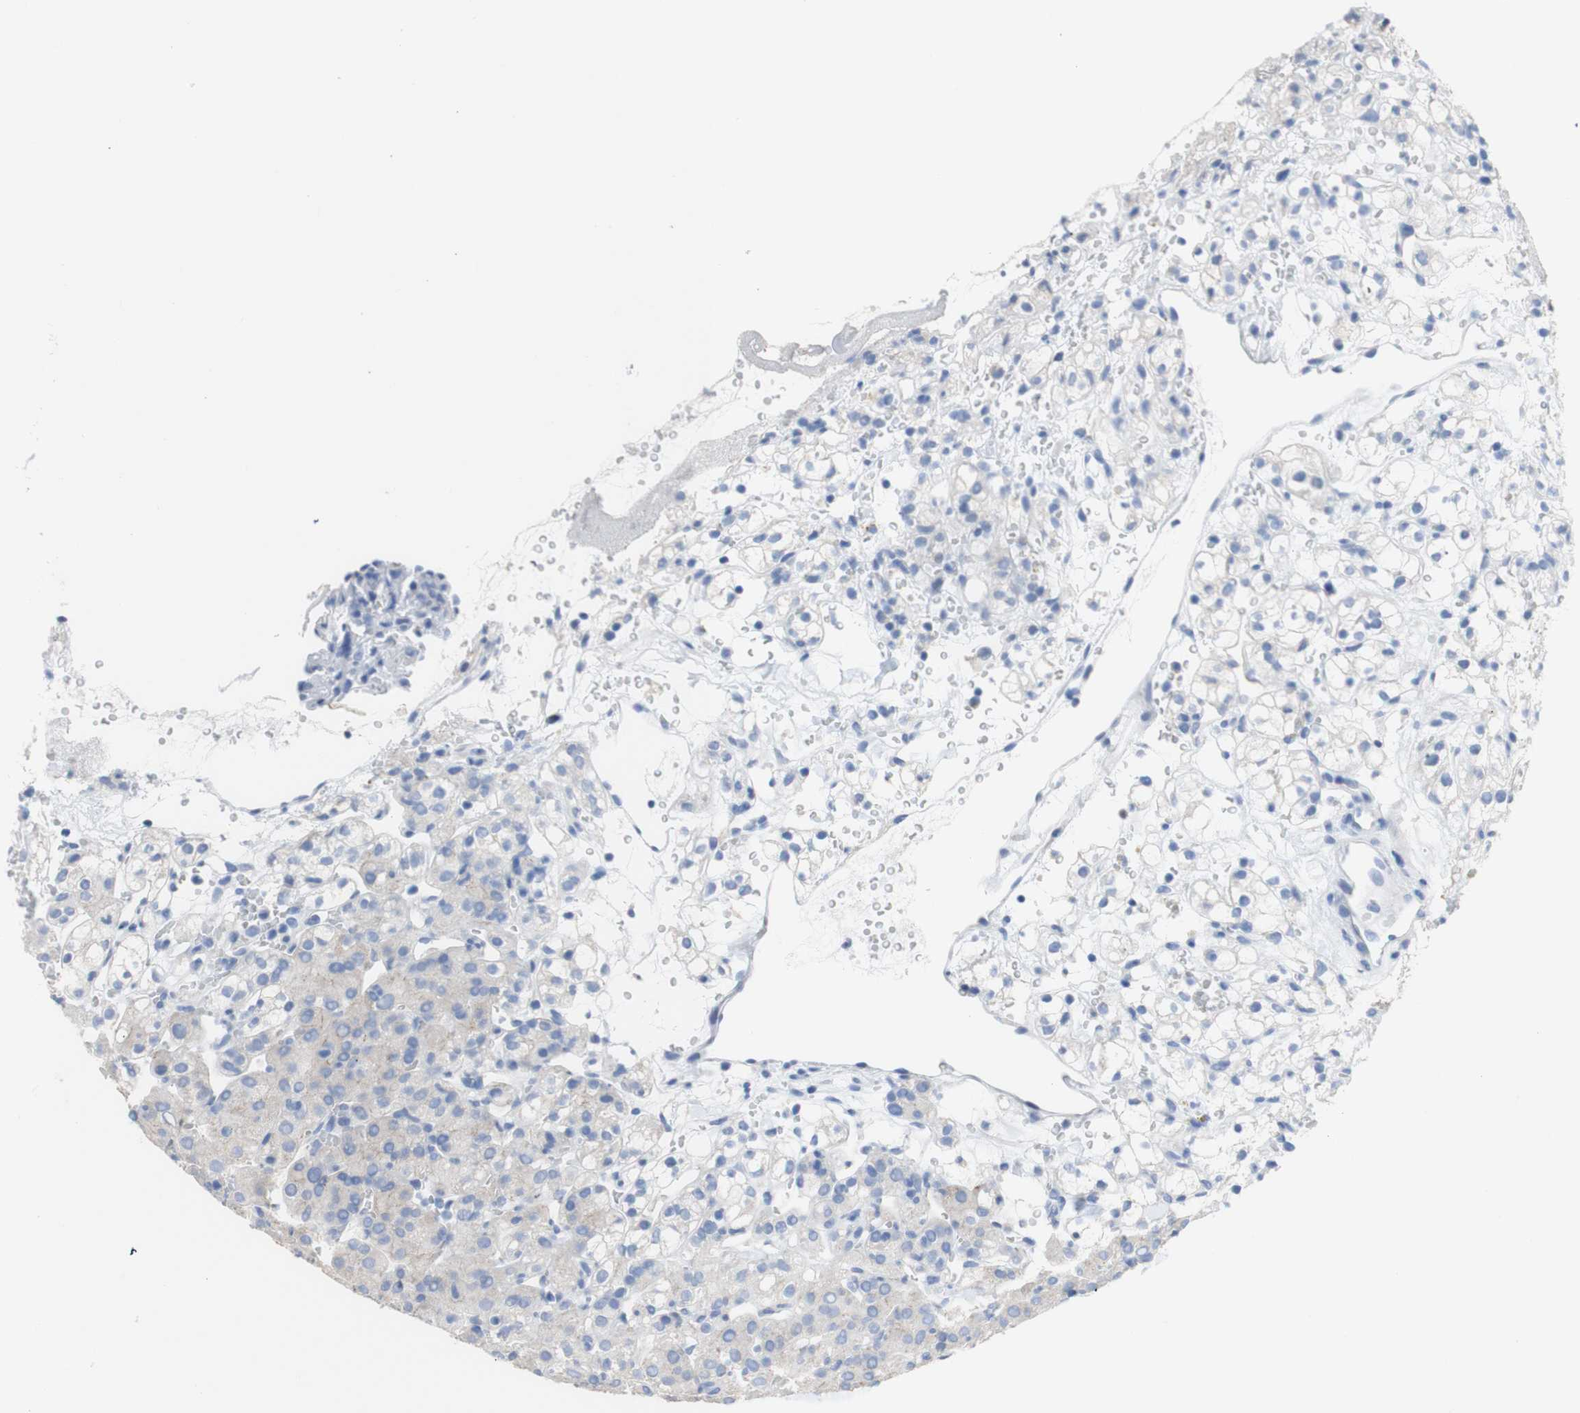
{"staining": {"intensity": "negative", "quantity": "none", "location": "none"}, "tissue": "renal cancer", "cell_type": "Tumor cells", "image_type": "cancer", "snomed": [{"axis": "morphology", "description": "Adenocarcinoma, NOS"}, {"axis": "topography", "description": "Kidney"}], "caption": "Immunohistochemistry (IHC) of renal adenocarcinoma exhibits no staining in tumor cells.", "gene": "DSC2", "patient": {"sex": "male", "age": 61}}